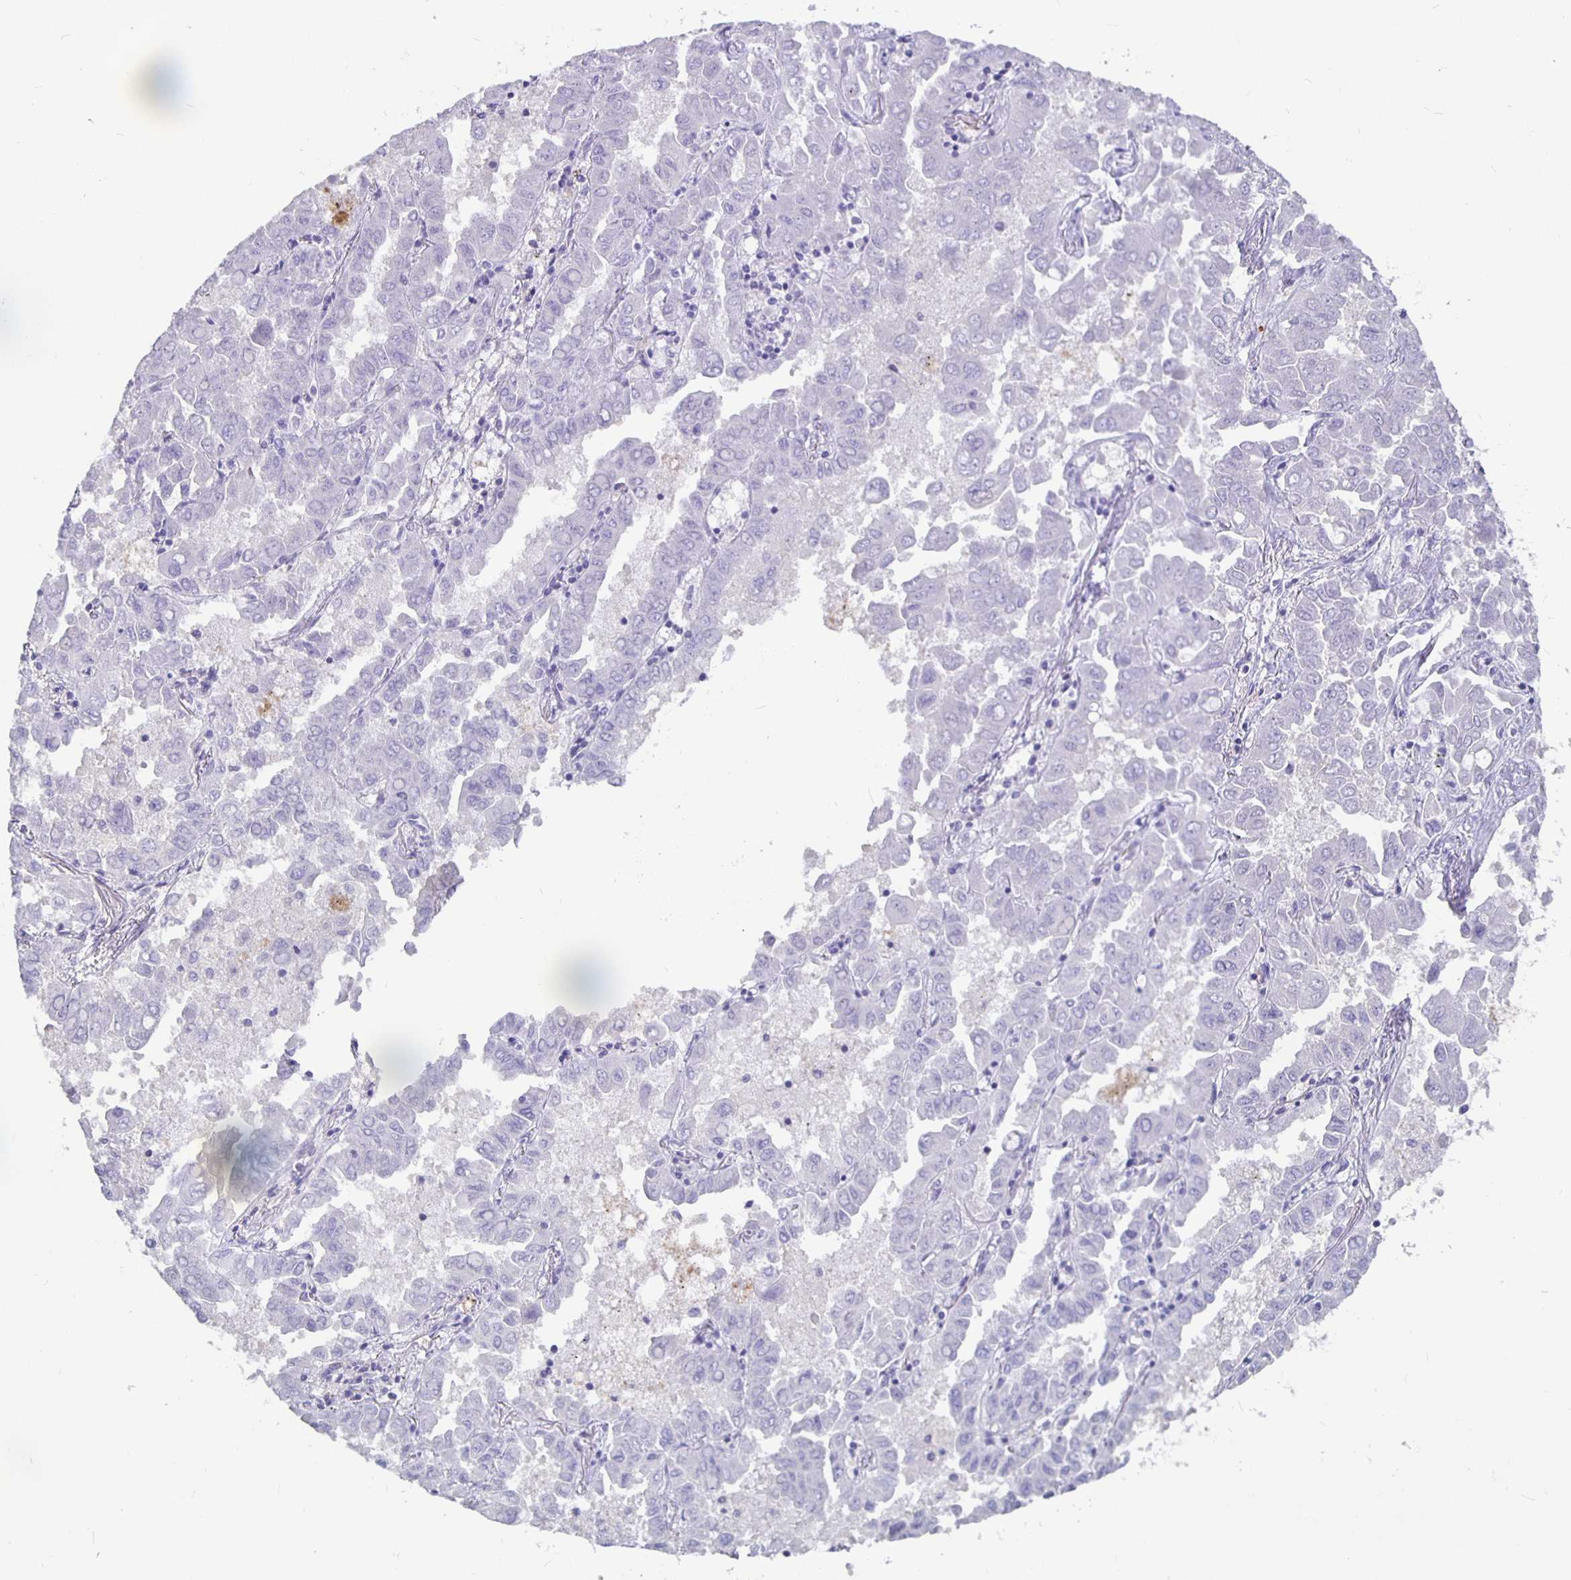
{"staining": {"intensity": "negative", "quantity": "none", "location": "none"}, "tissue": "lung cancer", "cell_type": "Tumor cells", "image_type": "cancer", "snomed": [{"axis": "morphology", "description": "Adenocarcinoma, NOS"}, {"axis": "topography", "description": "Lung"}], "caption": "Tumor cells are negative for protein expression in human lung cancer. (IHC, brightfield microscopy, high magnification).", "gene": "GPX4", "patient": {"sex": "male", "age": 64}}